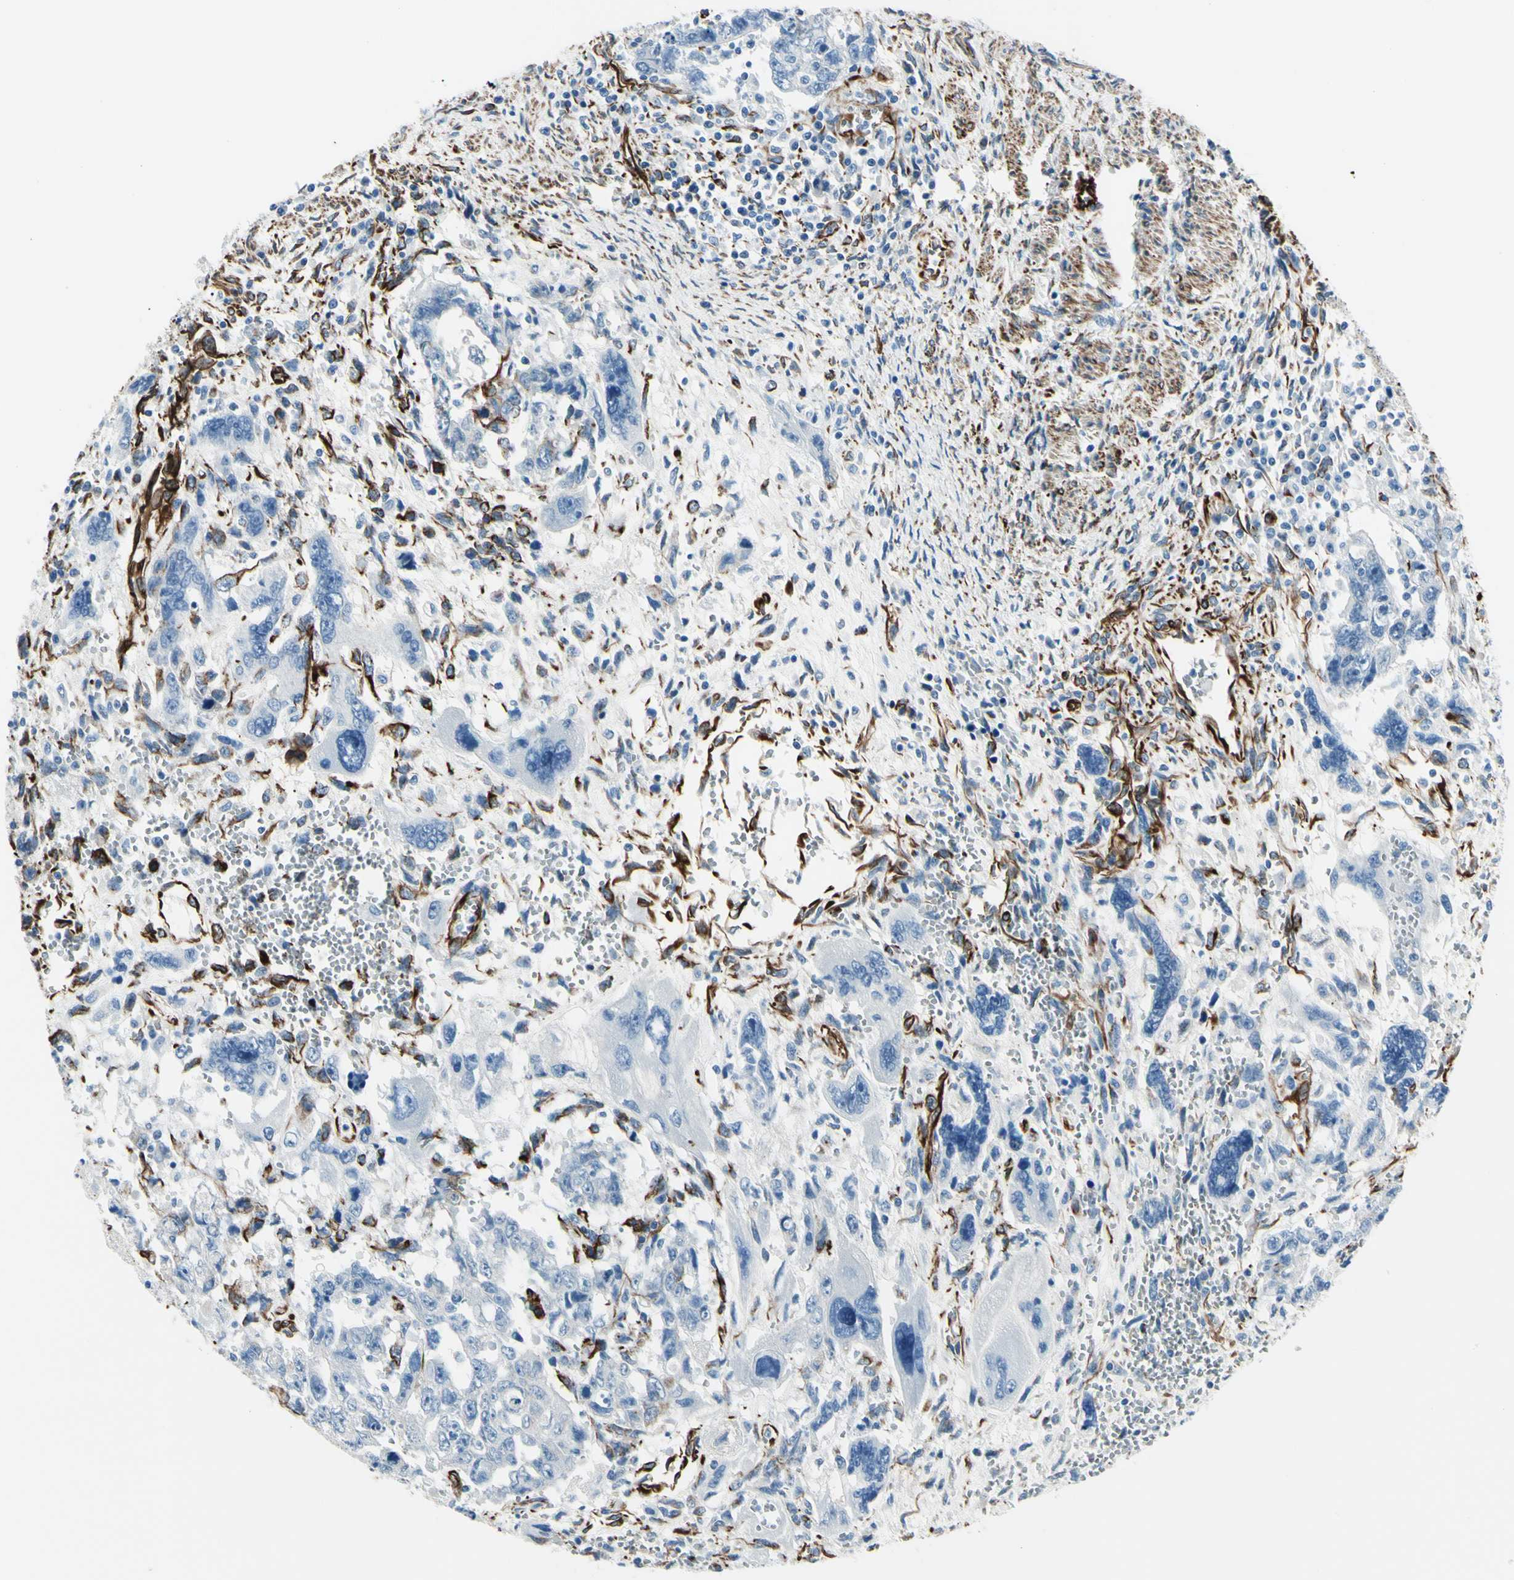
{"staining": {"intensity": "negative", "quantity": "none", "location": "none"}, "tissue": "testis cancer", "cell_type": "Tumor cells", "image_type": "cancer", "snomed": [{"axis": "morphology", "description": "Carcinoma, Embryonal, NOS"}, {"axis": "topography", "description": "Testis"}], "caption": "Tumor cells show no significant protein expression in testis cancer (embryonal carcinoma).", "gene": "PTH2R", "patient": {"sex": "male", "age": 28}}